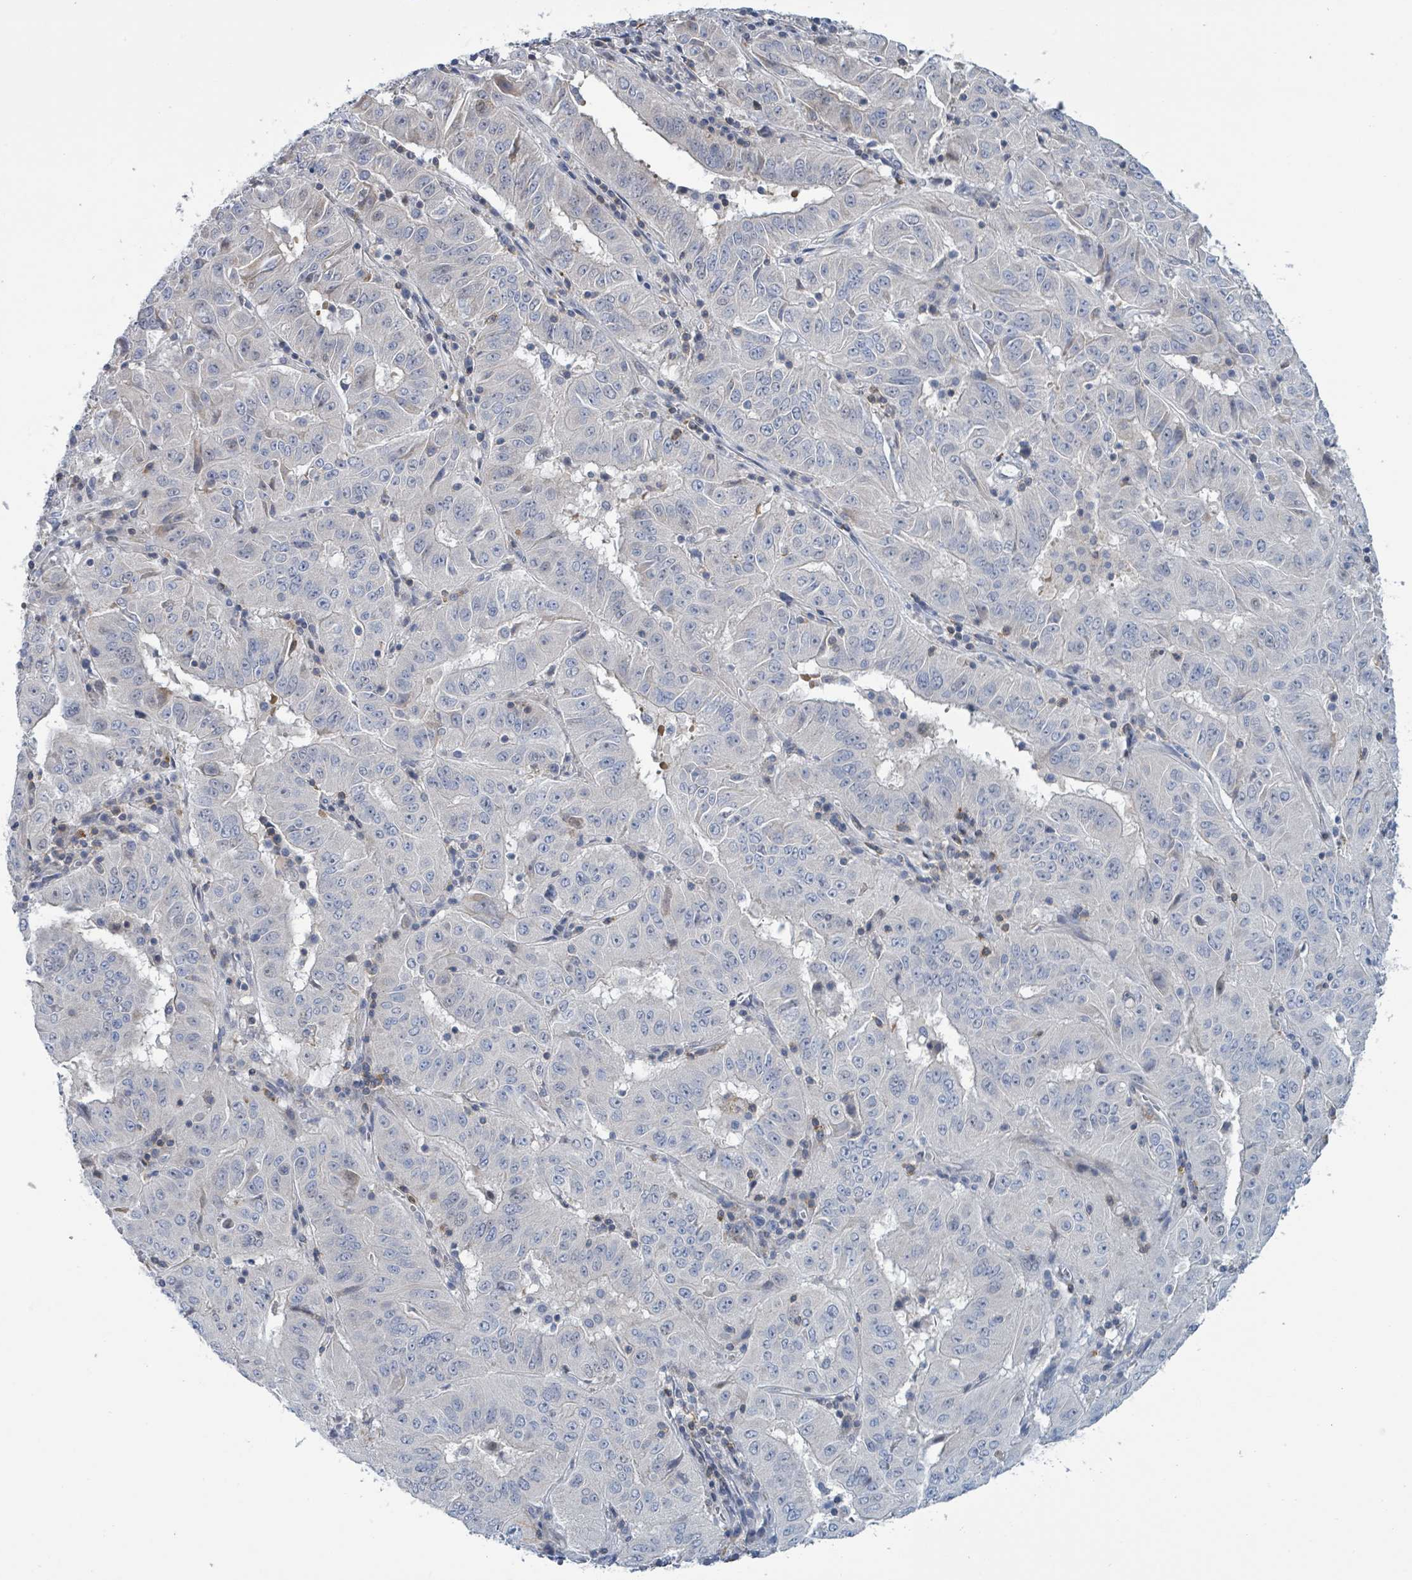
{"staining": {"intensity": "negative", "quantity": "none", "location": "none"}, "tissue": "pancreatic cancer", "cell_type": "Tumor cells", "image_type": "cancer", "snomed": [{"axis": "morphology", "description": "Adenocarcinoma, NOS"}, {"axis": "topography", "description": "Pancreas"}], "caption": "A high-resolution photomicrograph shows immunohistochemistry (IHC) staining of pancreatic cancer (adenocarcinoma), which demonstrates no significant expression in tumor cells.", "gene": "DGKZ", "patient": {"sex": "male", "age": 63}}